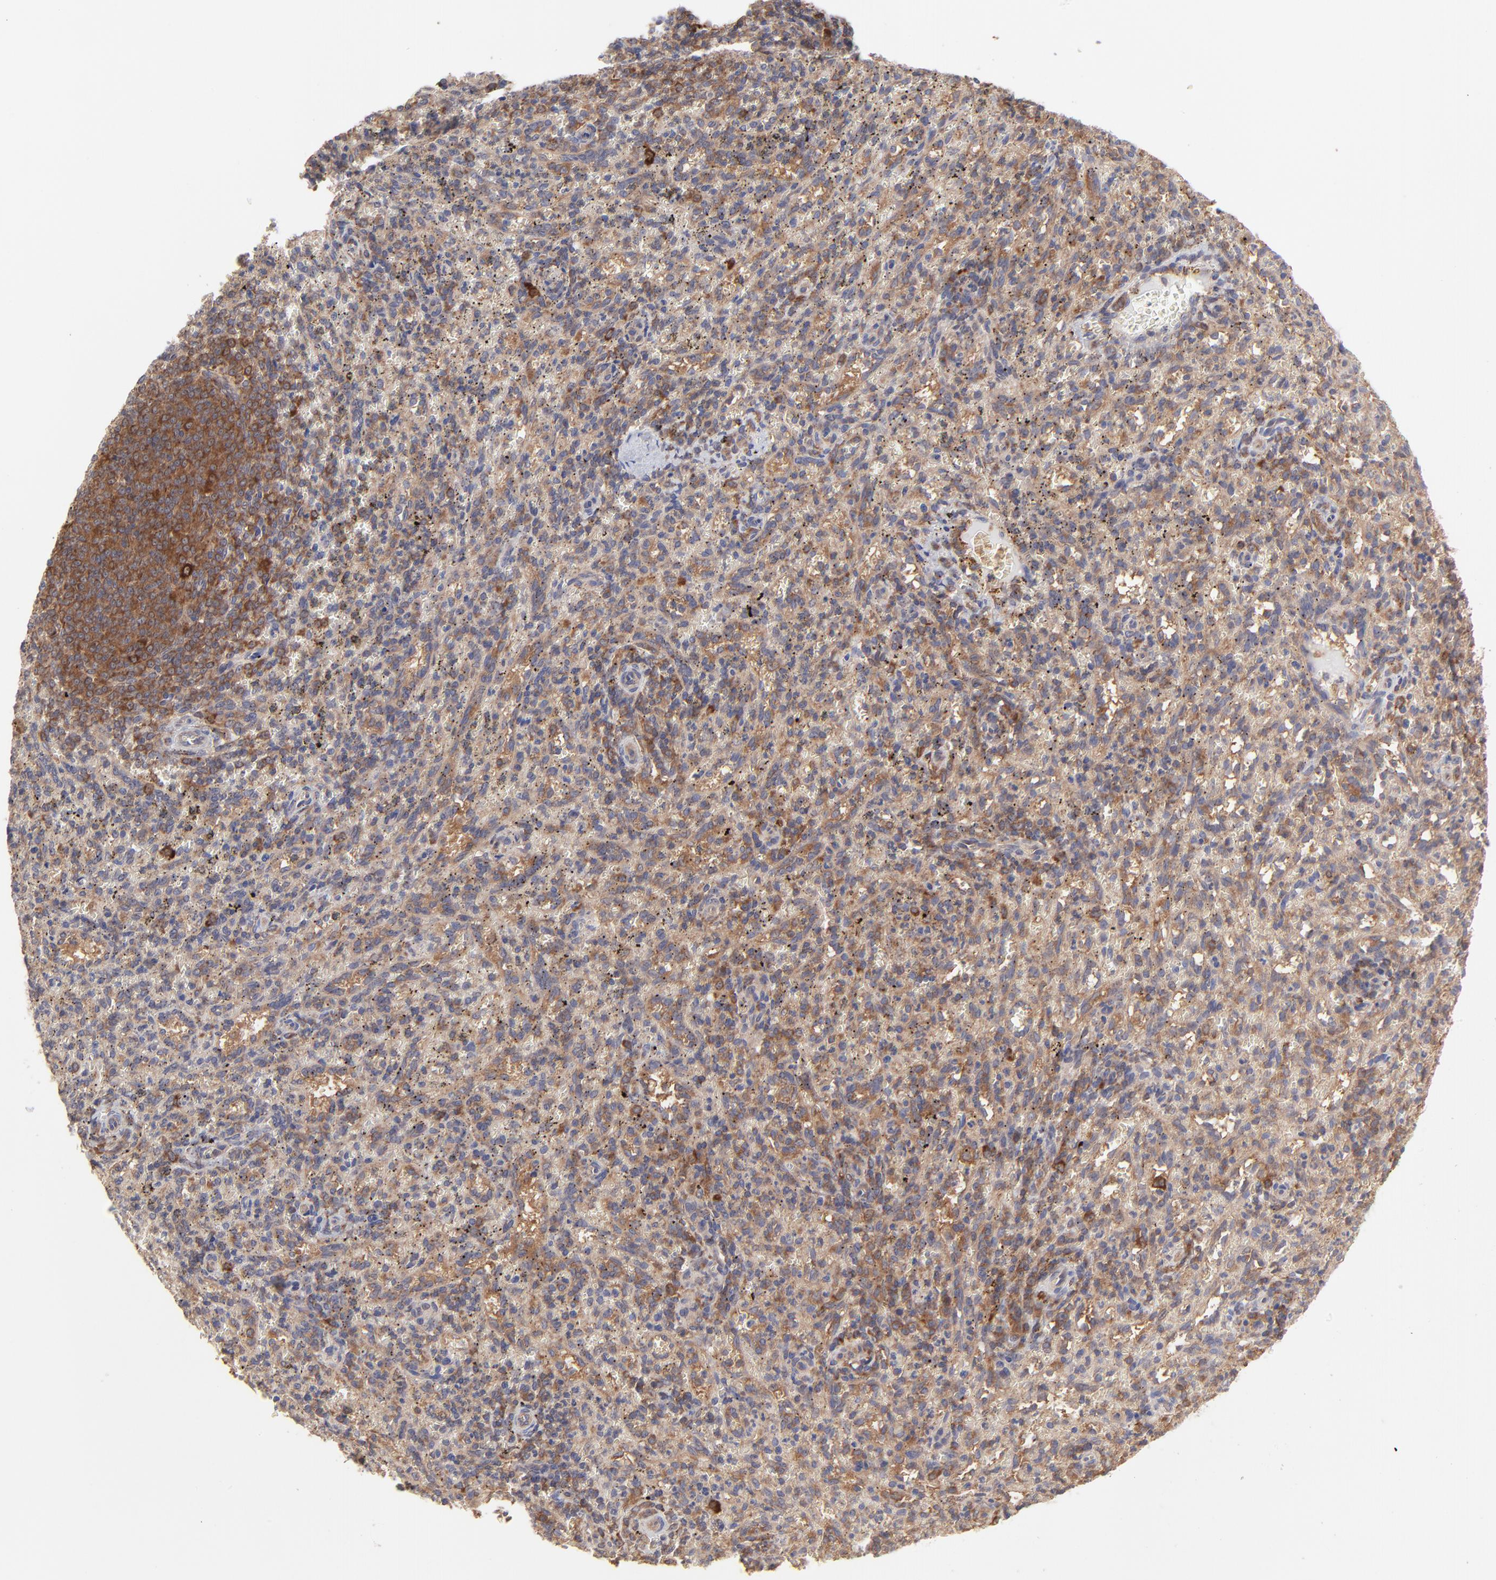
{"staining": {"intensity": "moderate", "quantity": "<25%", "location": "cytoplasmic/membranous"}, "tissue": "spleen", "cell_type": "Cells in red pulp", "image_type": "normal", "snomed": [{"axis": "morphology", "description": "Normal tissue, NOS"}, {"axis": "topography", "description": "Spleen"}], "caption": "Immunohistochemical staining of unremarkable spleen reveals <25% levels of moderate cytoplasmic/membranous protein staining in approximately <25% of cells in red pulp.", "gene": "GART", "patient": {"sex": "female", "age": 10}}